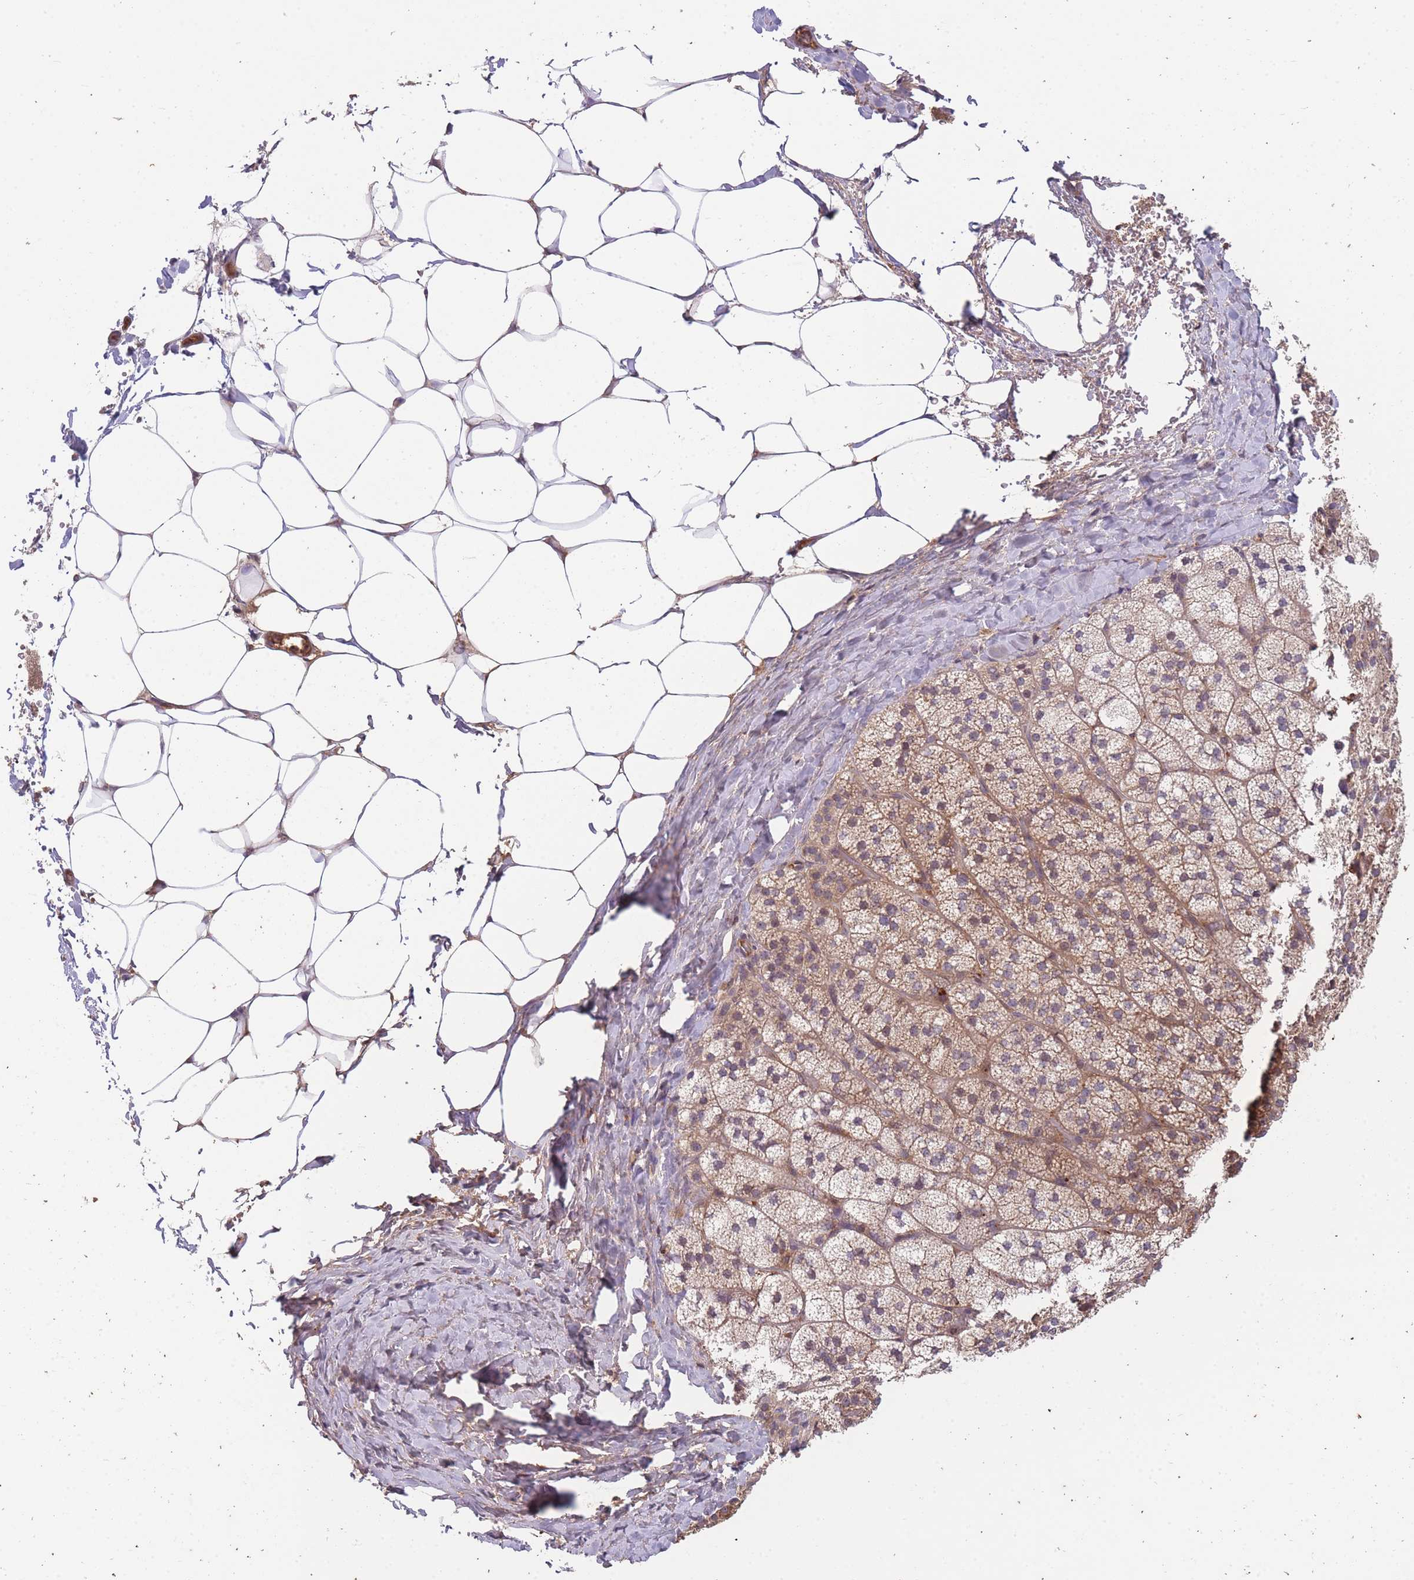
{"staining": {"intensity": "strong", "quantity": ">75%", "location": "cytoplasmic/membranous"}, "tissue": "adrenal gland", "cell_type": "Glandular cells", "image_type": "normal", "snomed": [{"axis": "morphology", "description": "Normal tissue, NOS"}, {"axis": "topography", "description": "Adrenal gland"}], "caption": "There is high levels of strong cytoplasmic/membranous expression in glandular cells of unremarkable adrenal gland, as demonstrated by immunohistochemical staining (brown color).", "gene": "RALGDS", "patient": {"sex": "female", "age": 58}}